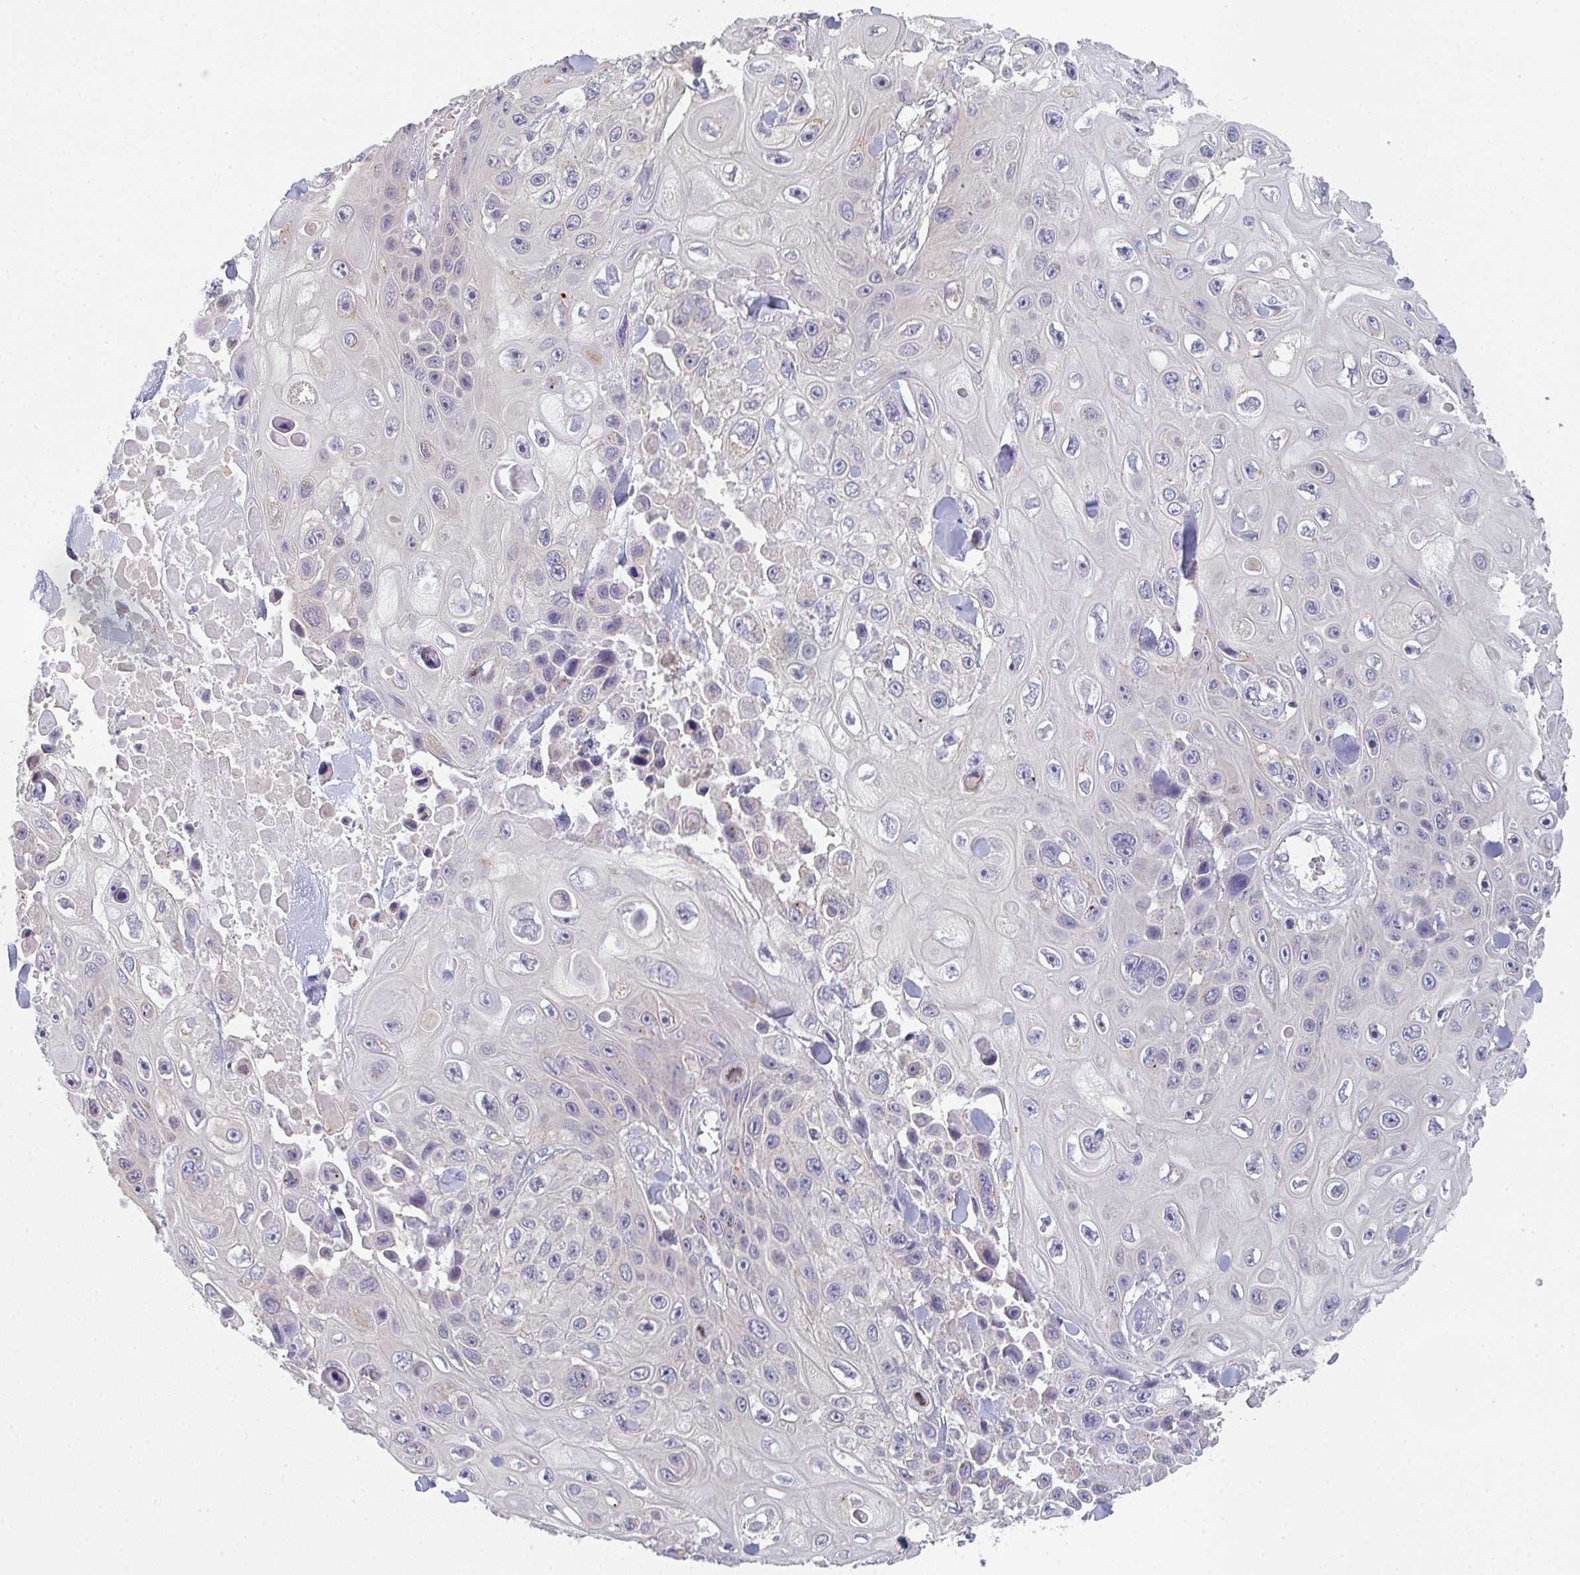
{"staining": {"intensity": "negative", "quantity": "none", "location": "none"}, "tissue": "skin cancer", "cell_type": "Tumor cells", "image_type": "cancer", "snomed": [{"axis": "morphology", "description": "Squamous cell carcinoma, NOS"}, {"axis": "topography", "description": "Skin"}], "caption": "Immunohistochemical staining of skin cancer (squamous cell carcinoma) displays no significant positivity in tumor cells.", "gene": "CHMP5", "patient": {"sex": "male", "age": 82}}